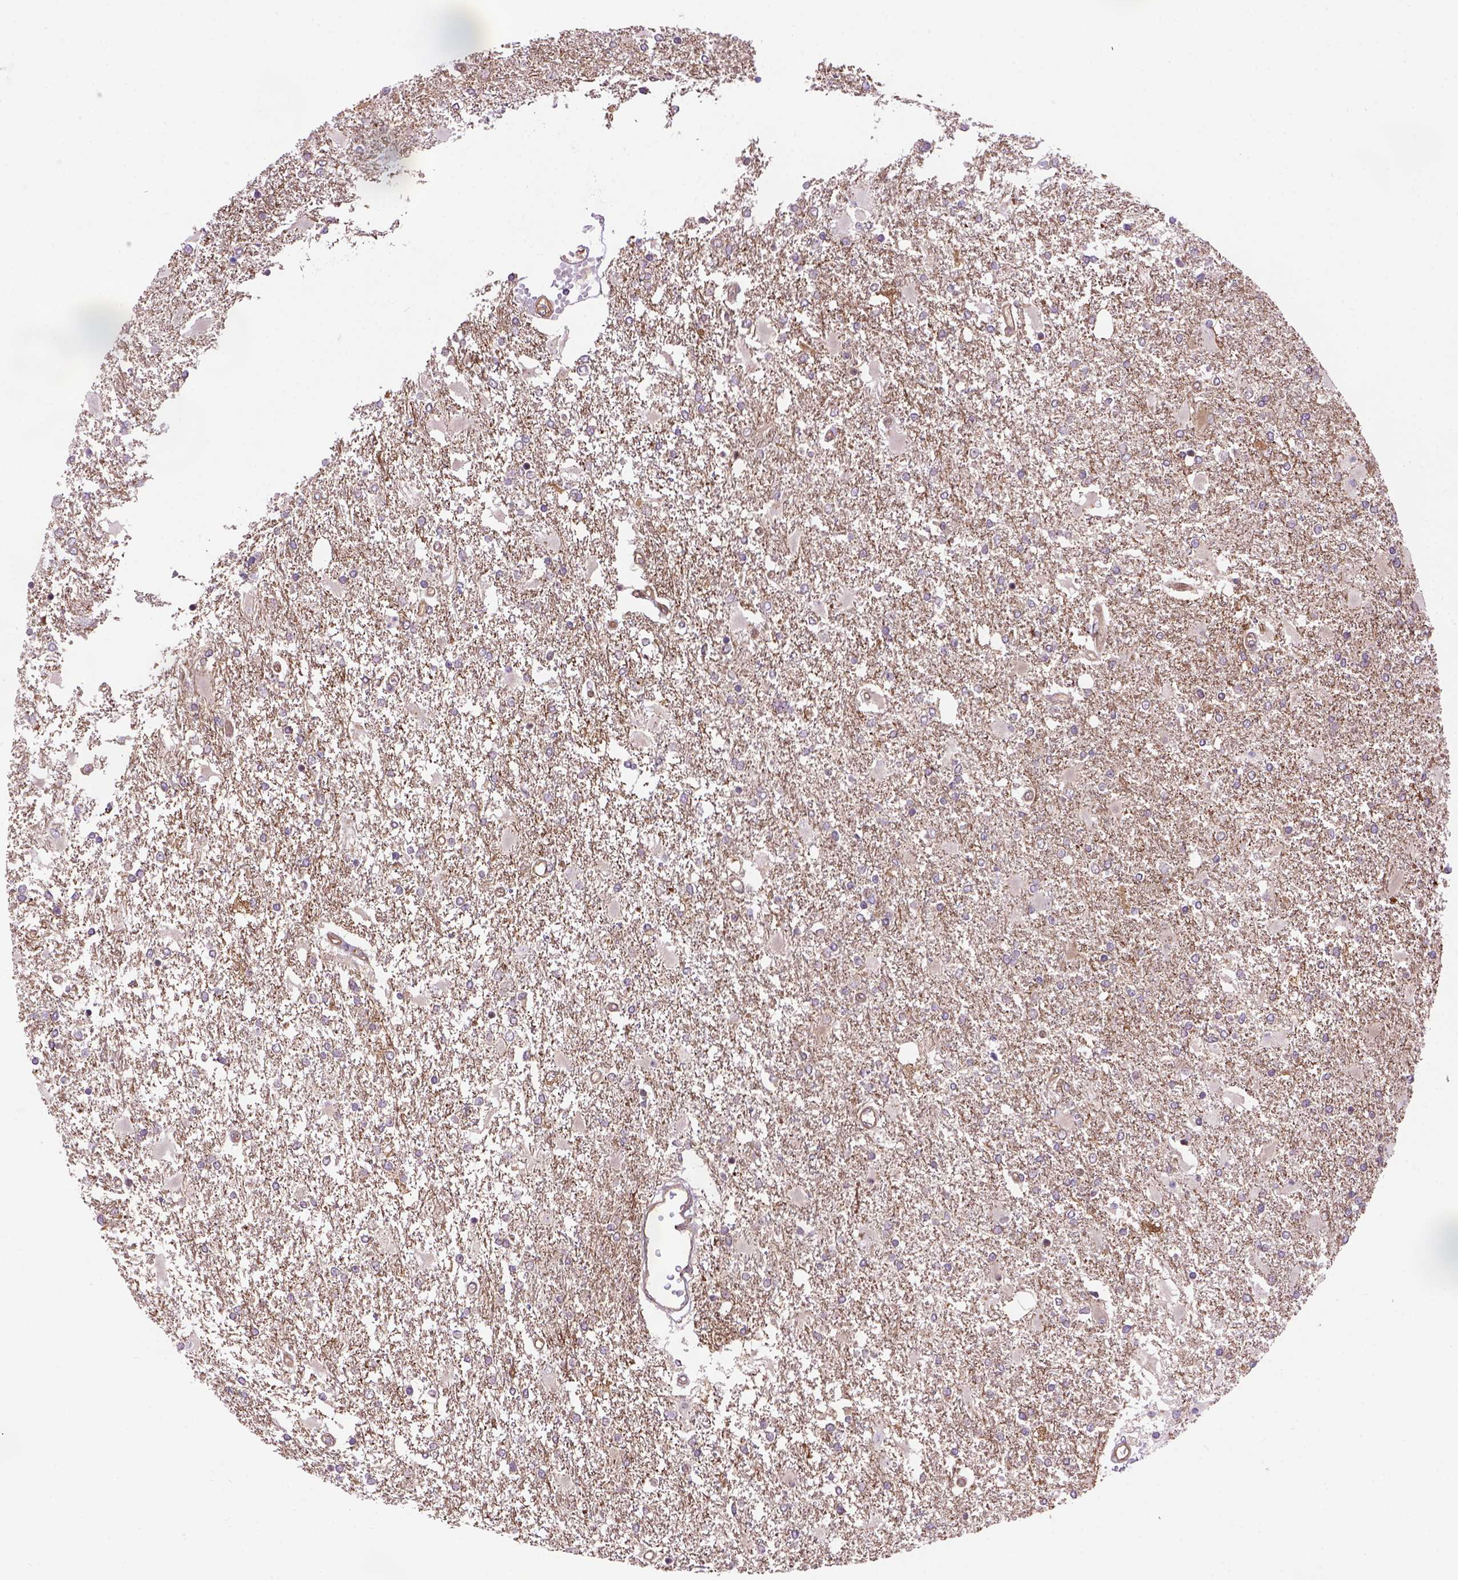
{"staining": {"intensity": "negative", "quantity": "none", "location": "none"}, "tissue": "glioma", "cell_type": "Tumor cells", "image_type": "cancer", "snomed": [{"axis": "morphology", "description": "Glioma, malignant, High grade"}, {"axis": "topography", "description": "Cerebral cortex"}], "caption": "Protein analysis of glioma exhibits no significant expression in tumor cells.", "gene": "CASKIN2", "patient": {"sex": "male", "age": 79}}